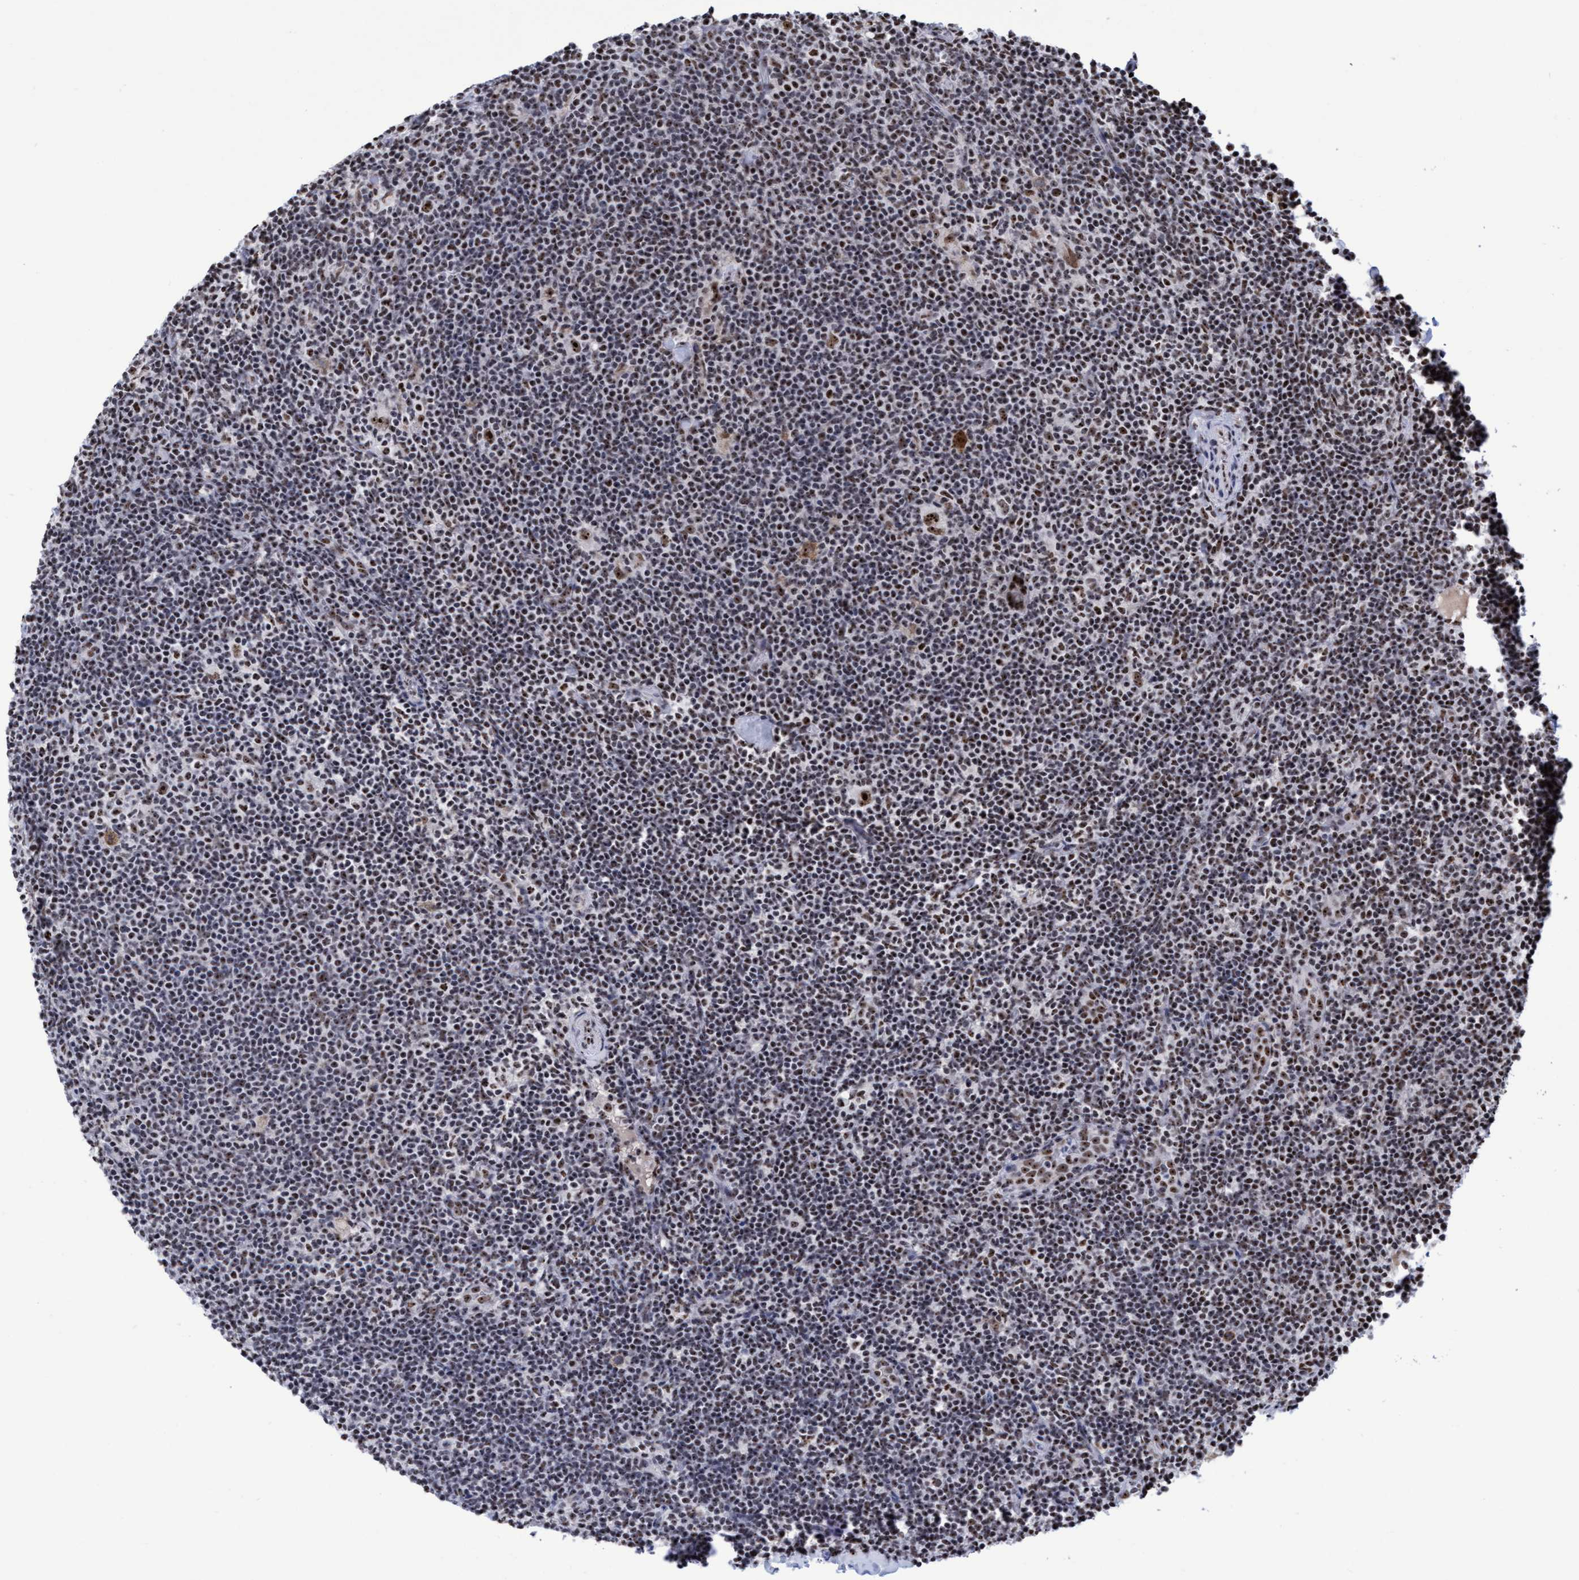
{"staining": {"intensity": "strong", "quantity": ">75%", "location": "nuclear"}, "tissue": "lymphoma", "cell_type": "Tumor cells", "image_type": "cancer", "snomed": [{"axis": "morphology", "description": "Hodgkin's disease, NOS"}, {"axis": "topography", "description": "Lymph node"}], "caption": "Hodgkin's disease was stained to show a protein in brown. There is high levels of strong nuclear positivity in approximately >75% of tumor cells.", "gene": "EFCAB10", "patient": {"sex": "female", "age": 57}}